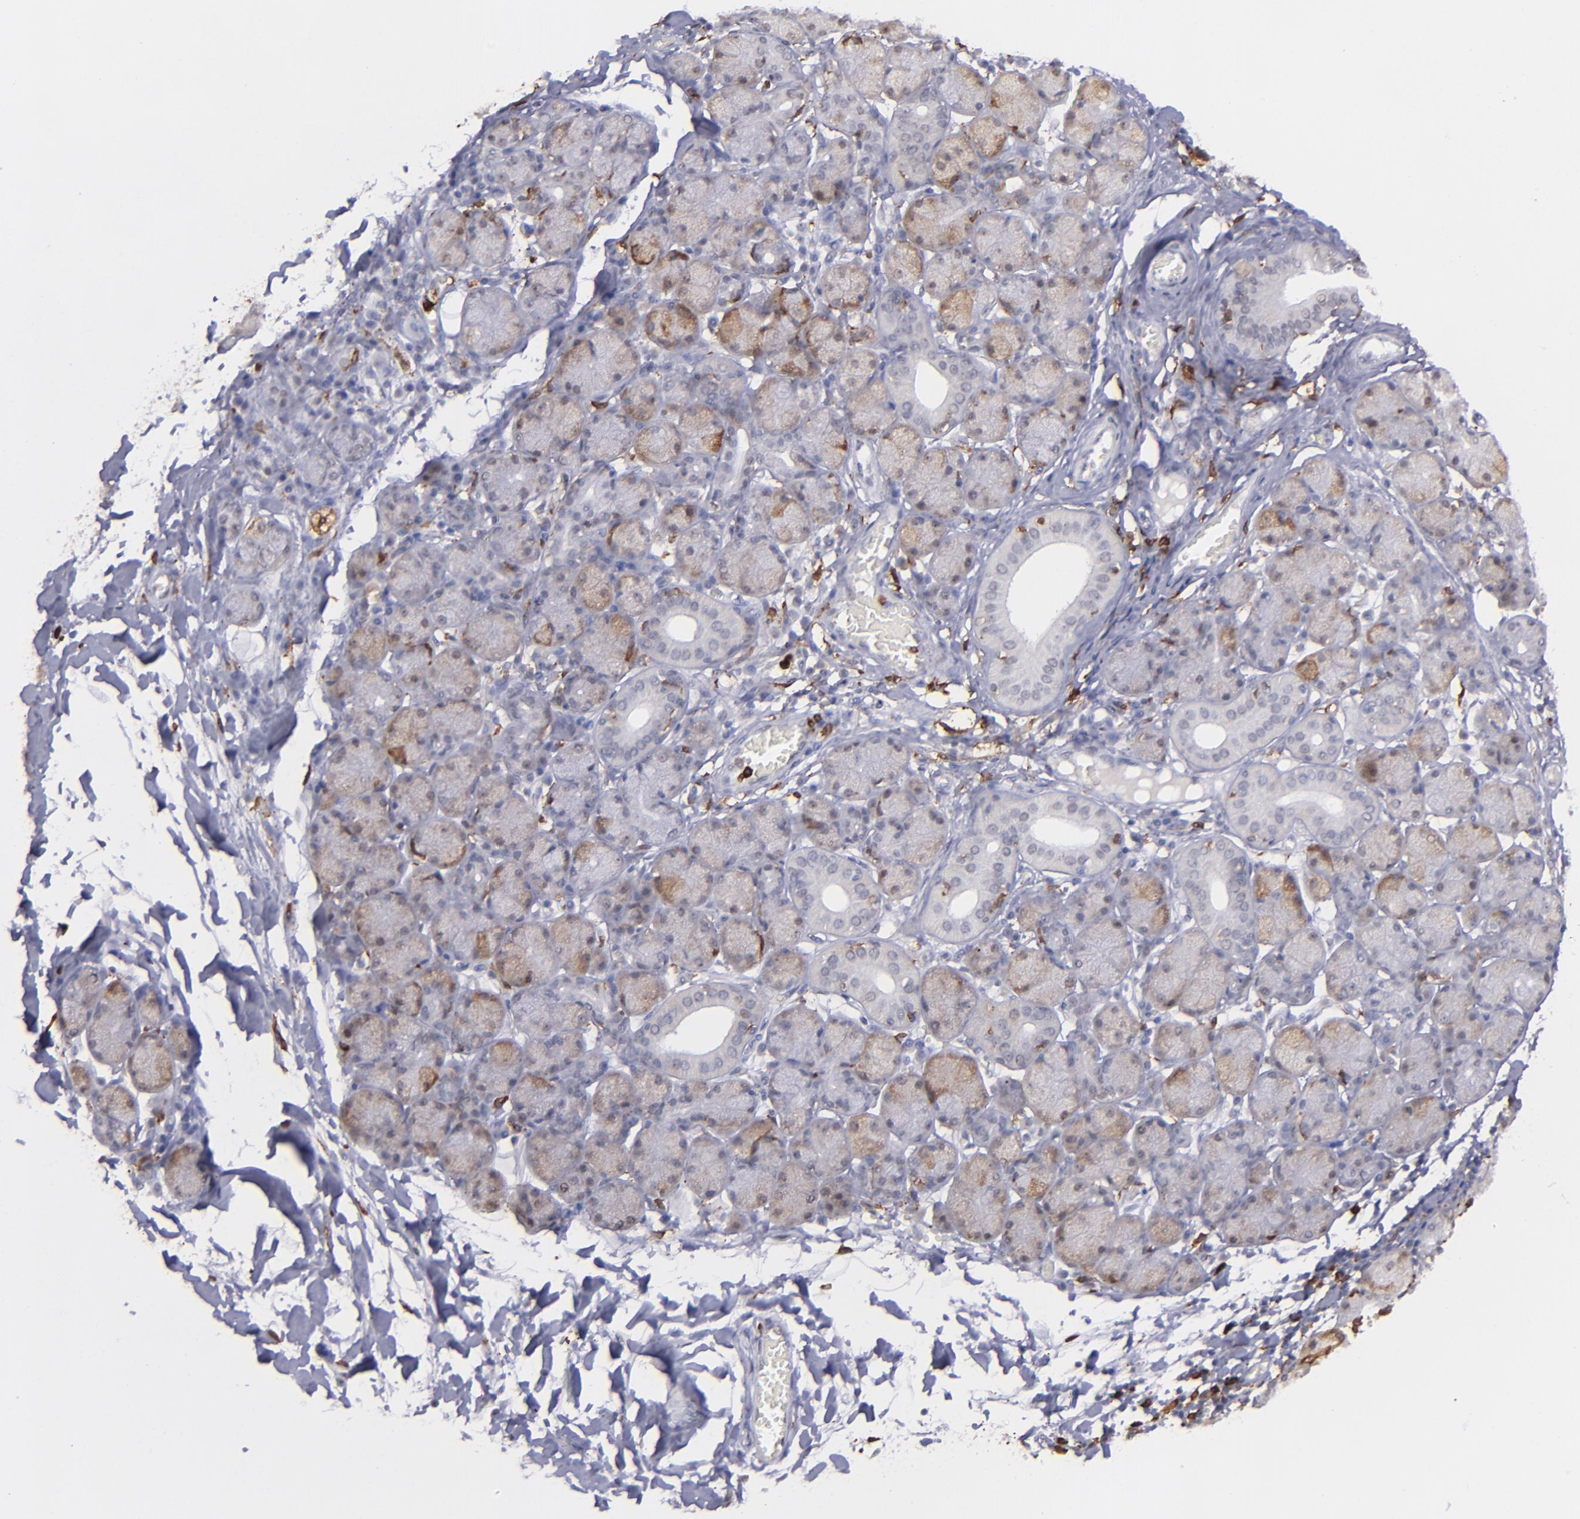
{"staining": {"intensity": "moderate", "quantity": "25%-75%", "location": "cytoplasmic/membranous"}, "tissue": "salivary gland", "cell_type": "Glandular cells", "image_type": "normal", "snomed": [{"axis": "morphology", "description": "Normal tissue, NOS"}, {"axis": "topography", "description": "Salivary gland"}], "caption": "Moderate cytoplasmic/membranous protein staining is seen in about 25%-75% of glandular cells in salivary gland. The staining was performed using DAB (3,3'-diaminobenzidine), with brown indicating positive protein expression. Nuclei are stained blue with hematoxylin.", "gene": "NCF2", "patient": {"sex": "female", "age": 24}}